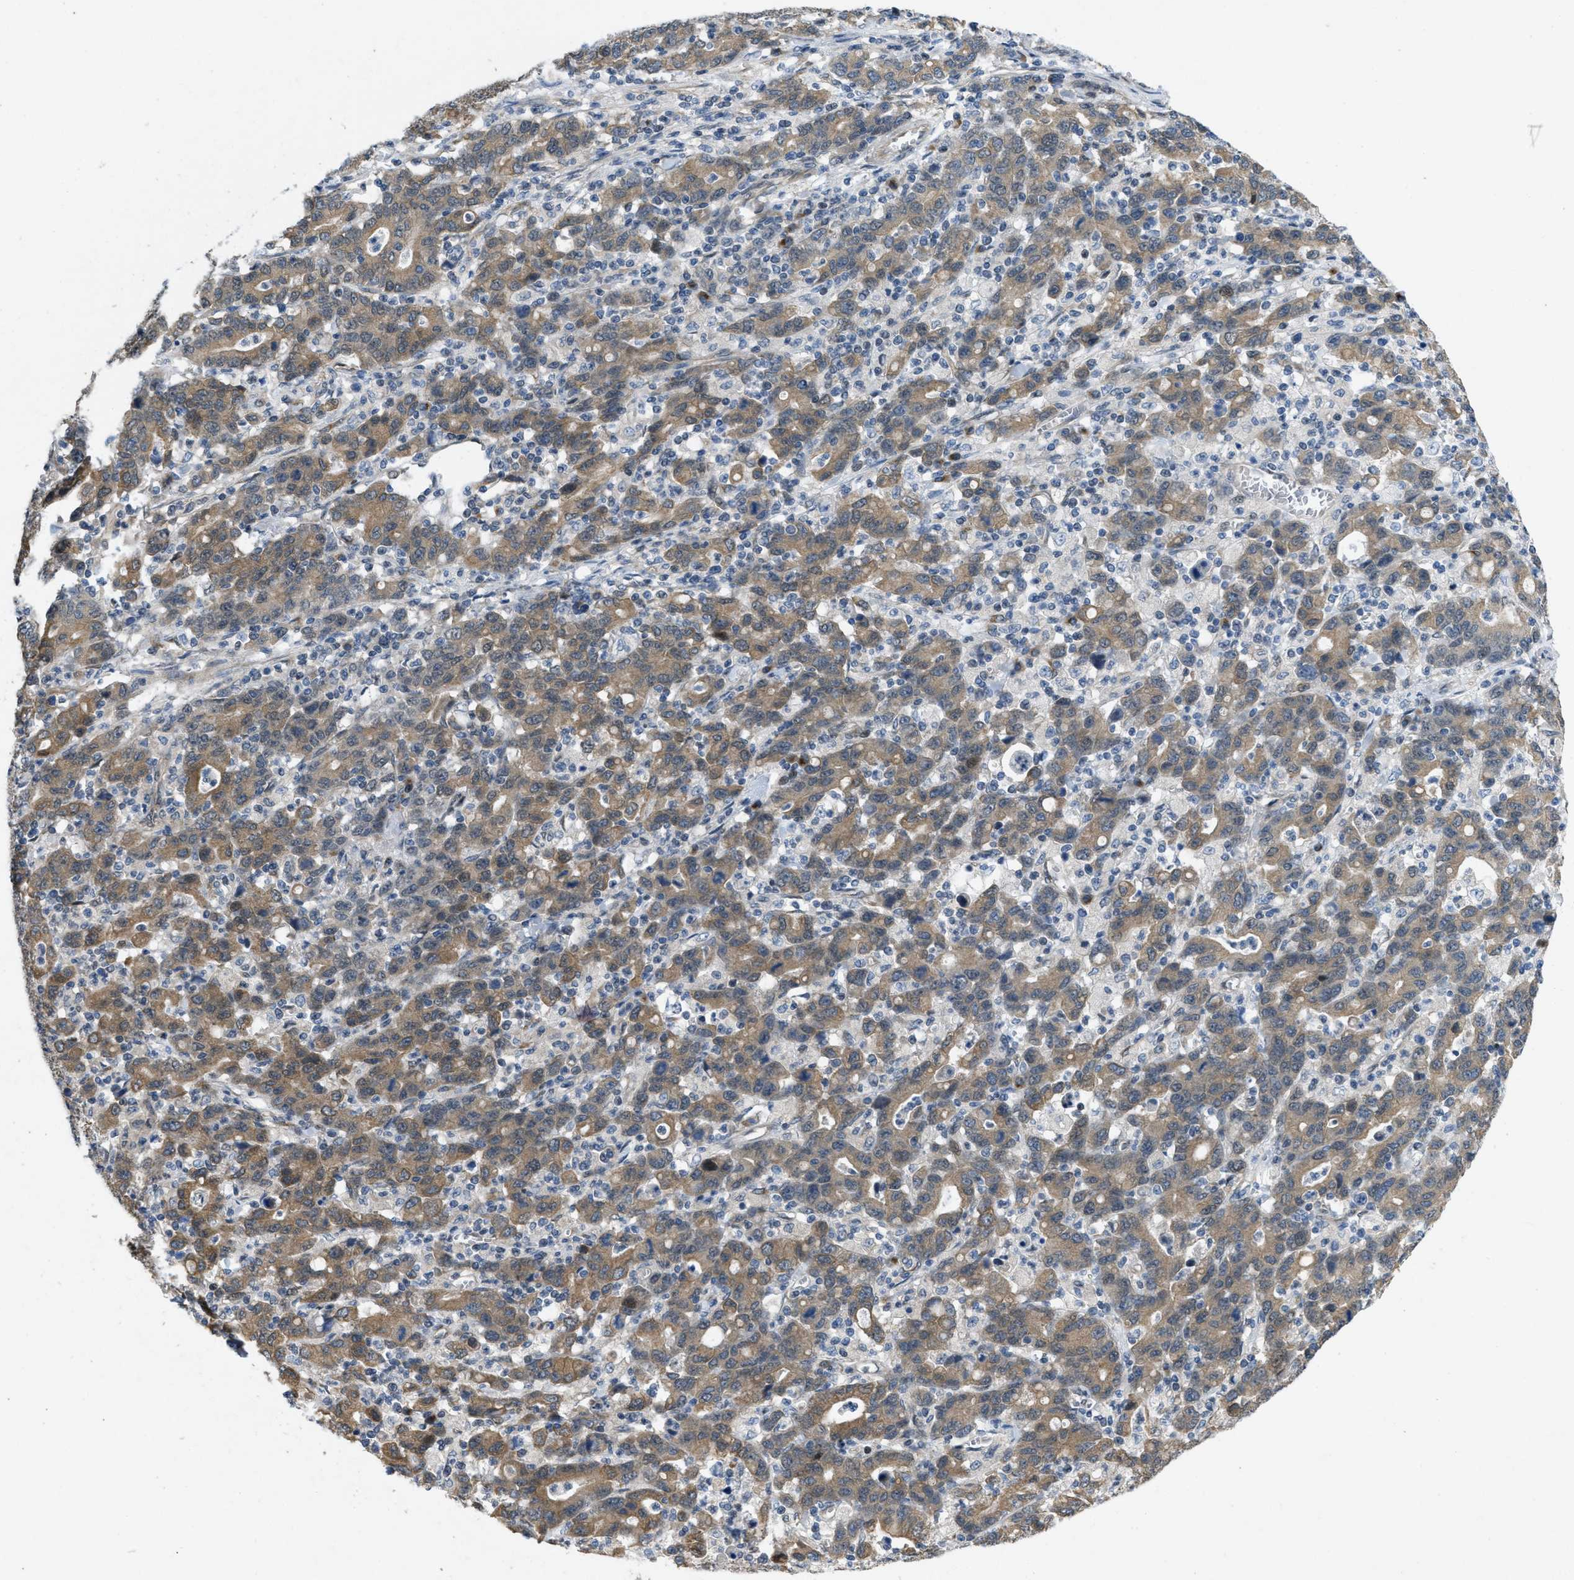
{"staining": {"intensity": "moderate", "quantity": ">75%", "location": "cytoplasmic/membranous"}, "tissue": "stomach cancer", "cell_type": "Tumor cells", "image_type": "cancer", "snomed": [{"axis": "morphology", "description": "Adenocarcinoma, NOS"}, {"axis": "topography", "description": "Stomach, upper"}], "caption": "Tumor cells demonstrate medium levels of moderate cytoplasmic/membranous positivity in approximately >75% of cells in human adenocarcinoma (stomach). The staining was performed using DAB, with brown indicating positive protein expression. Nuclei are stained blue with hematoxylin.", "gene": "IFNLR1", "patient": {"sex": "male", "age": 69}}